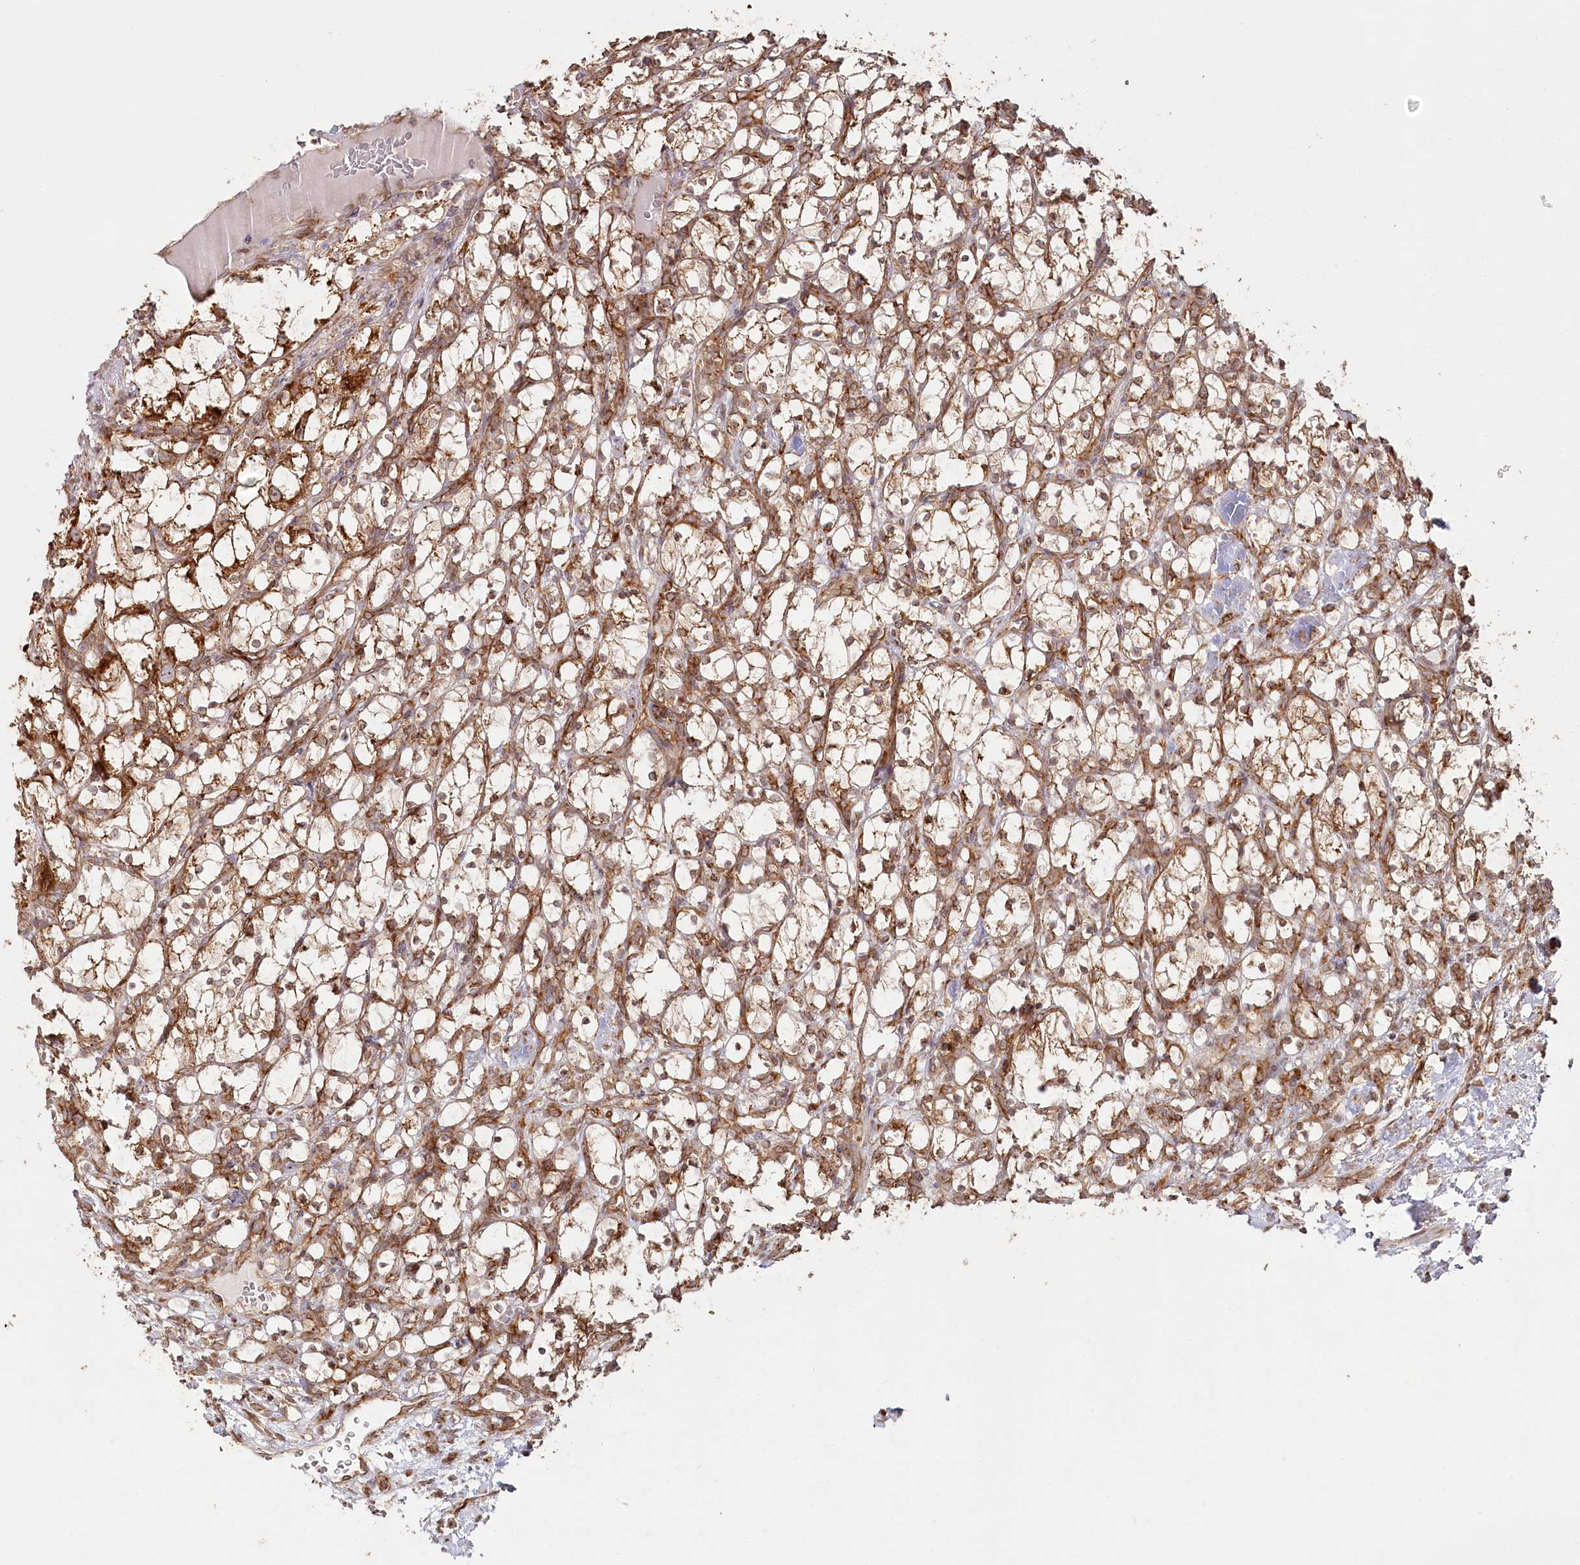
{"staining": {"intensity": "moderate", "quantity": ">75%", "location": "cytoplasmic/membranous"}, "tissue": "renal cancer", "cell_type": "Tumor cells", "image_type": "cancer", "snomed": [{"axis": "morphology", "description": "Adenocarcinoma, NOS"}, {"axis": "topography", "description": "Kidney"}], "caption": "Immunohistochemical staining of human renal cancer reveals moderate cytoplasmic/membranous protein expression in about >75% of tumor cells.", "gene": "OTUD4", "patient": {"sex": "female", "age": 69}}